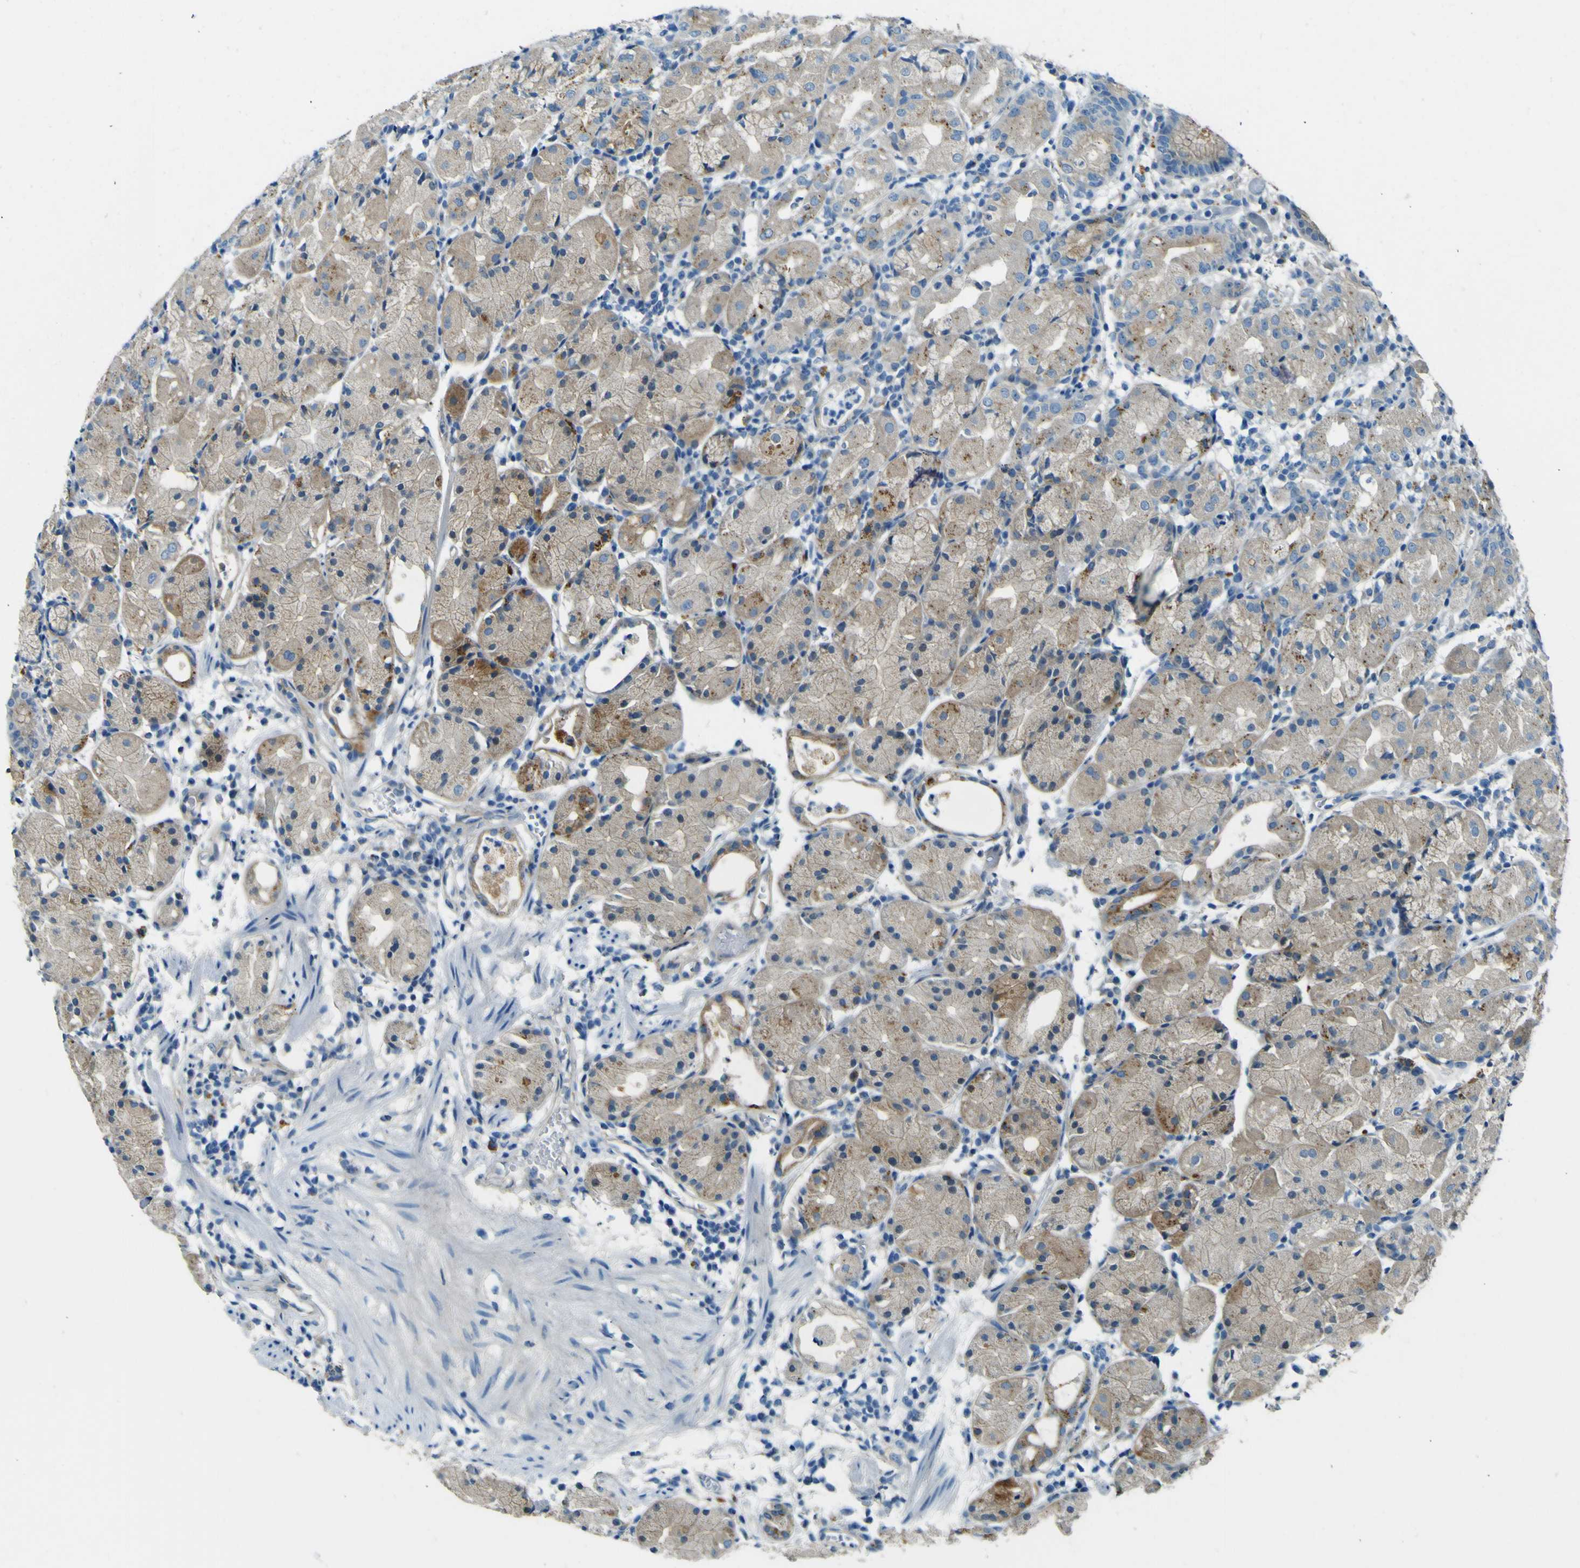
{"staining": {"intensity": "moderate", "quantity": "25%-75%", "location": "cytoplasmic/membranous"}, "tissue": "stomach", "cell_type": "Glandular cells", "image_type": "normal", "snomed": [{"axis": "morphology", "description": "Normal tissue, NOS"}, {"axis": "topography", "description": "Stomach"}, {"axis": "topography", "description": "Stomach, lower"}], "caption": "About 25%-75% of glandular cells in normal stomach reveal moderate cytoplasmic/membranous protein staining as visualized by brown immunohistochemical staining.", "gene": "PDE9A", "patient": {"sex": "female", "age": 75}}